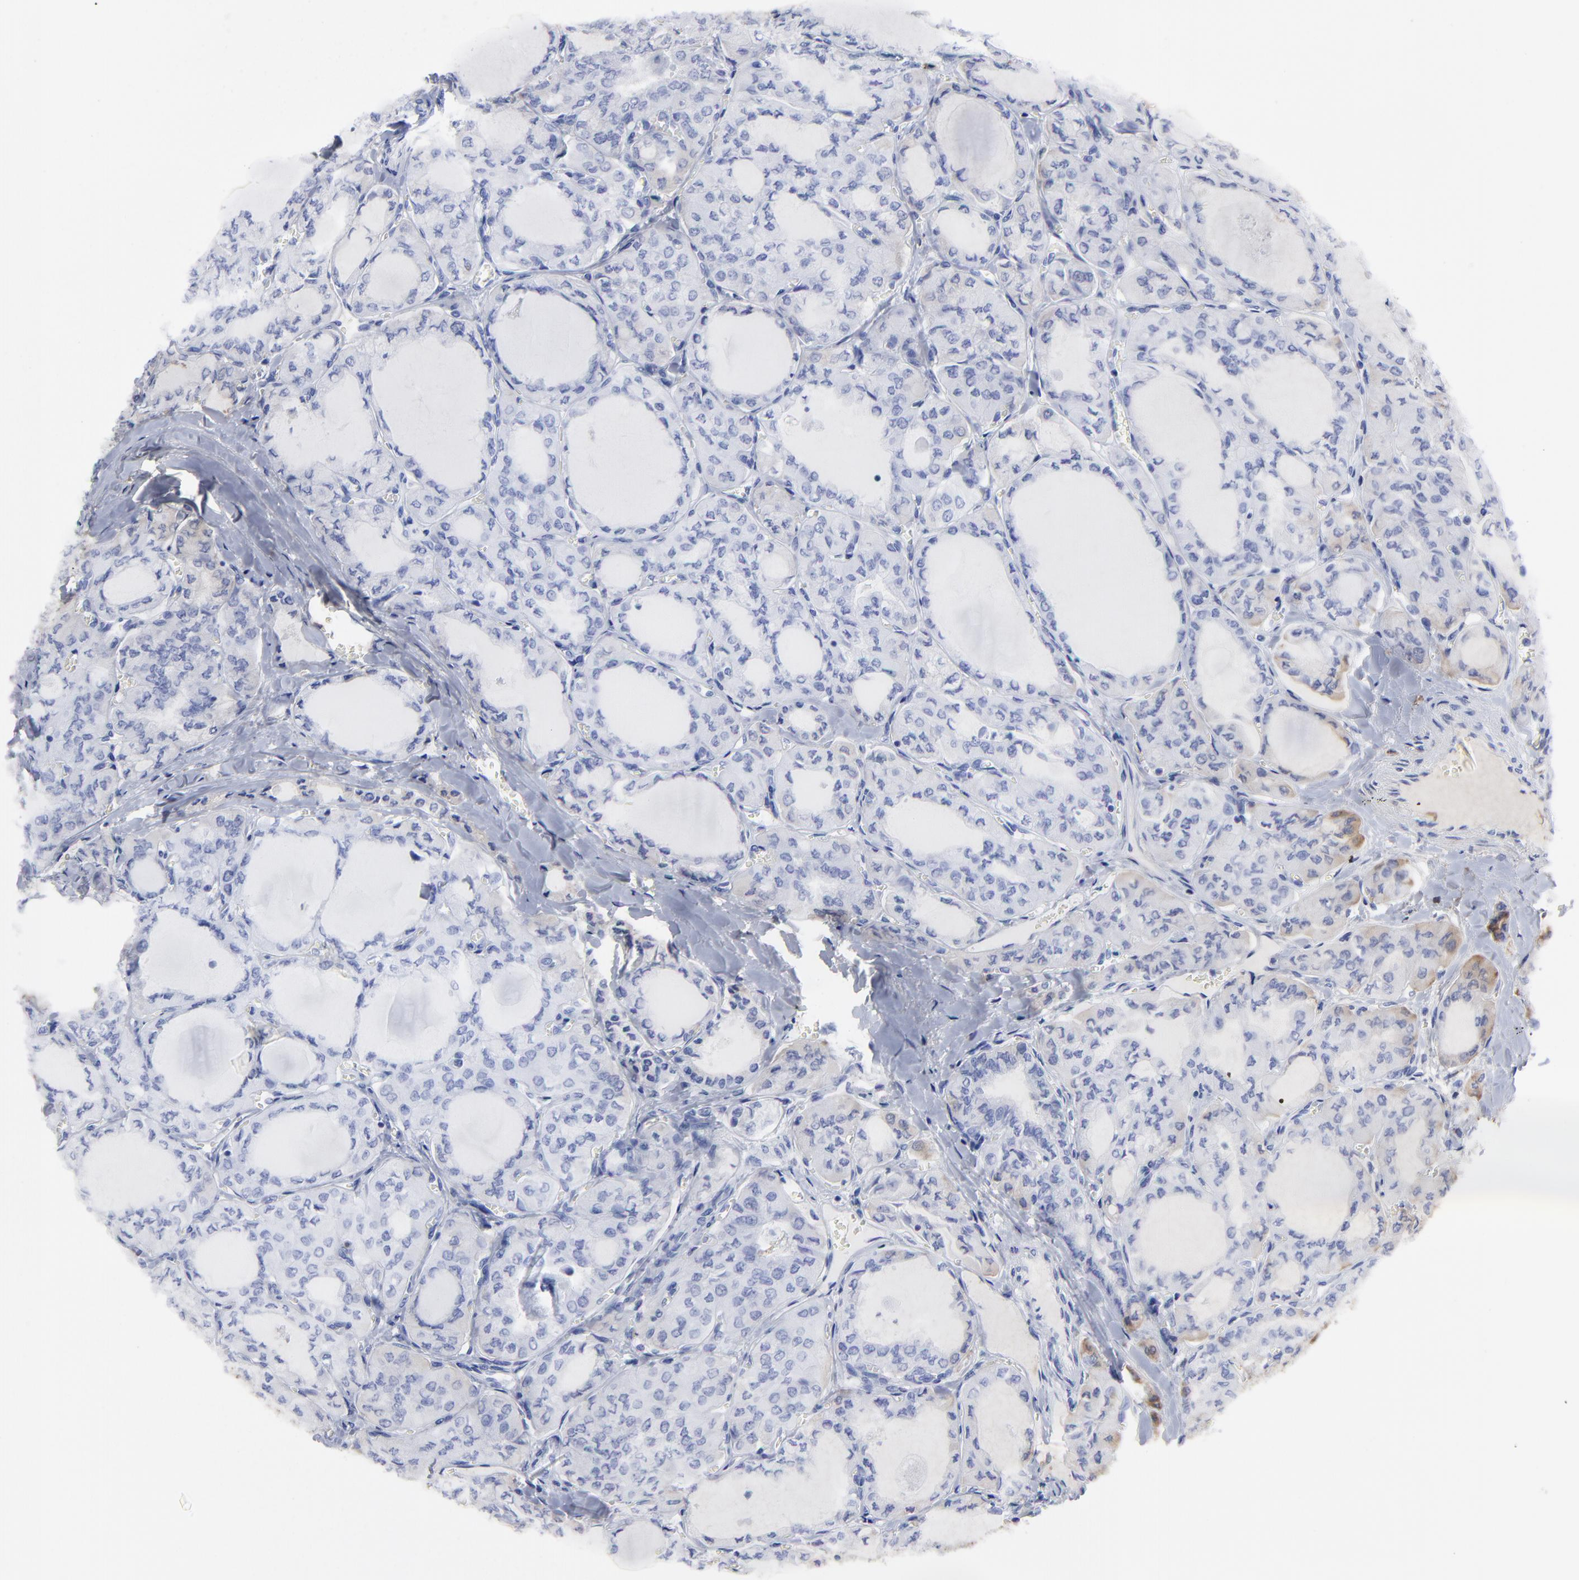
{"staining": {"intensity": "negative", "quantity": "none", "location": "none"}, "tissue": "thyroid cancer", "cell_type": "Tumor cells", "image_type": "cancer", "snomed": [{"axis": "morphology", "description": "Papillary adenocarcinoma, NOS"}, {"axis": "topography", "description": "Thyroid gland"}], "caption": "The photomicrograph demonstrates no staining of tumor cells in thyroid cancer. The staining is performed using DAB brown chromogen with nuclei counter-stained in using hematoxylin.", "gene": "DCN", "patient": {"sex": "male", "age": 20}}